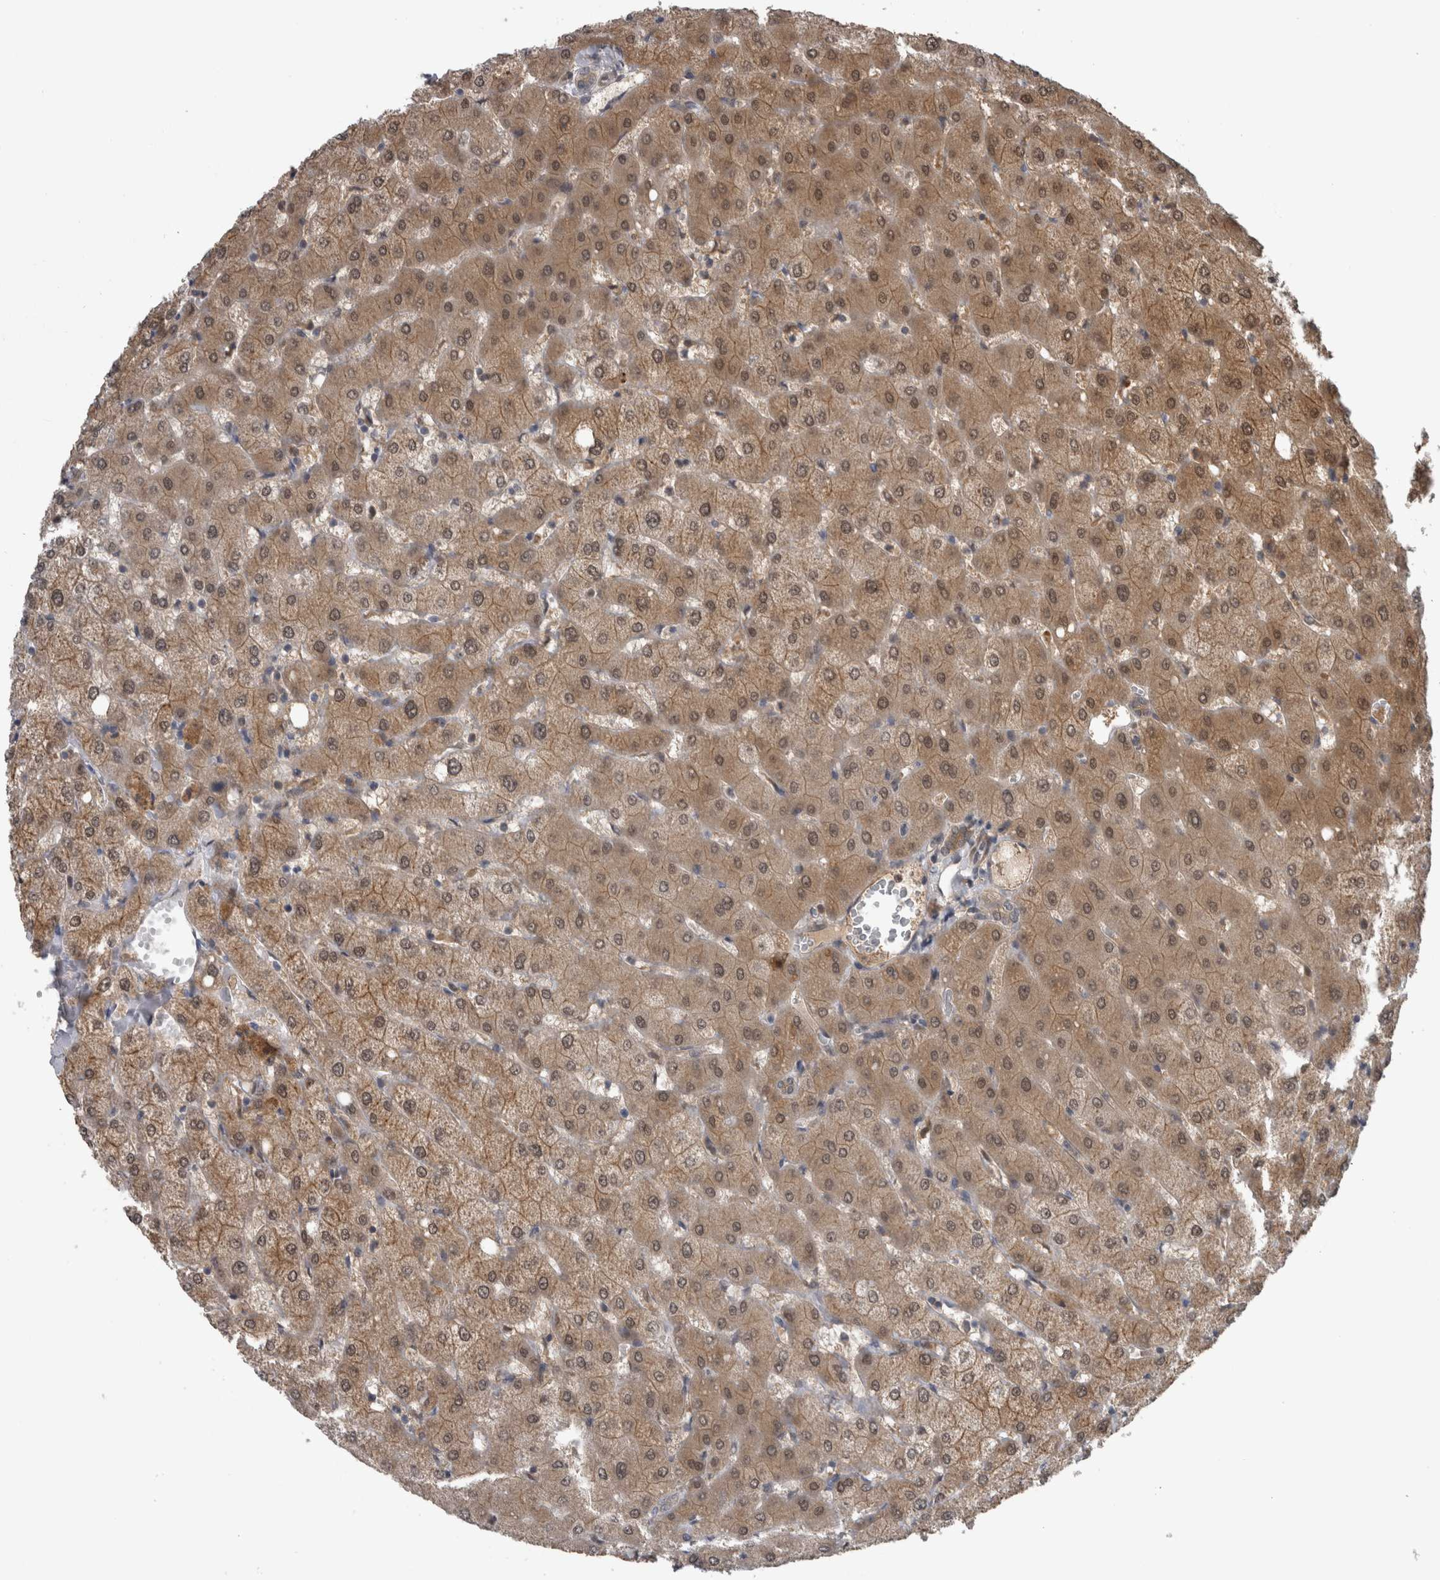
{"staining": {"intensity": "weak", "quantity": ">75%", "location": "cytoplasmic/membranous"}, "tissue": "liver", "cell_type": "Cholangiocytes", "image_type": "normal", "snomed": [{"axis": "morphology", "description": "Normal tissue, NOS"}, {"axis": "topography", "description": "Liver"}], "caption": "Brown immunohistochemical staining in normal liver displays weak cytoplasmic/membranous expression in approximately >75% of cholangiocytes. (DAB IHC, brown staining for protein, blue staining for nuclei).", "gene": "NAPRT", "patient": {"sex": "female", "age": 54}}